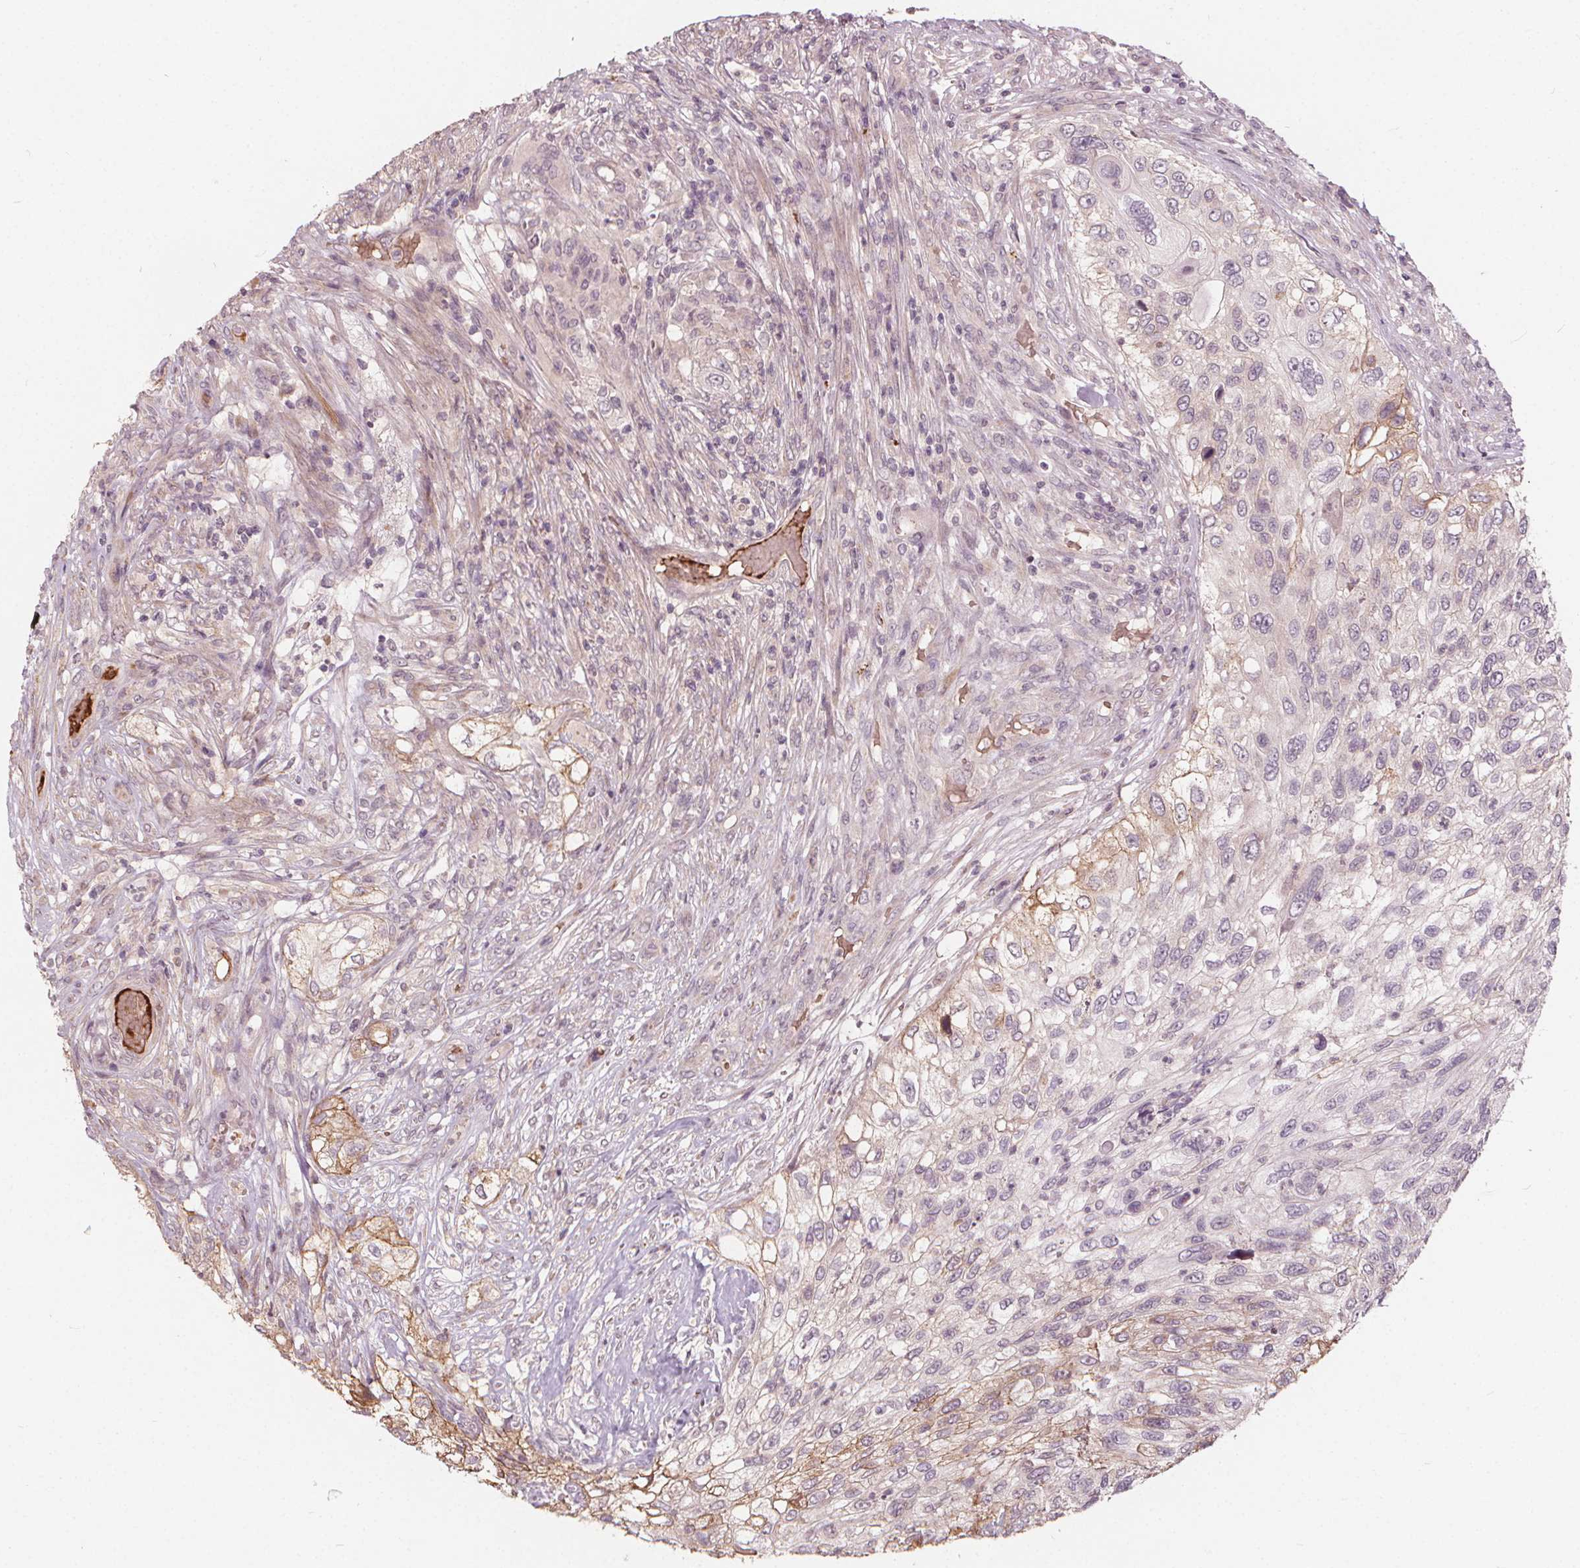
{"staining": {"intensity": "moderate", "quantity": "<25%", "location": "cytoplasmic/membranous"}, "tissue": "urothelial cancer", "cell_type": "Tumor cells", "image_type": "cancer", "snomed": [{"axis": "morphology", "description": "Urothelial carcinoma, High grade"}, {"axis": "topography", "description": "Urinary bladder"}], "caption": "High-grade urothelial carcinoma tissue displays moderate cytoplasmic/membranous expression in about <25% of tumor cells, visualized by immunohistochemistry. (Stains: DAB (3,3'-diaminobenzidine) in brown, nuclei in blue, Microscopy: brightfield microscopy at high magnification).", "gene": "IPO13", "patient": {"sex": "female", "age": 60}}